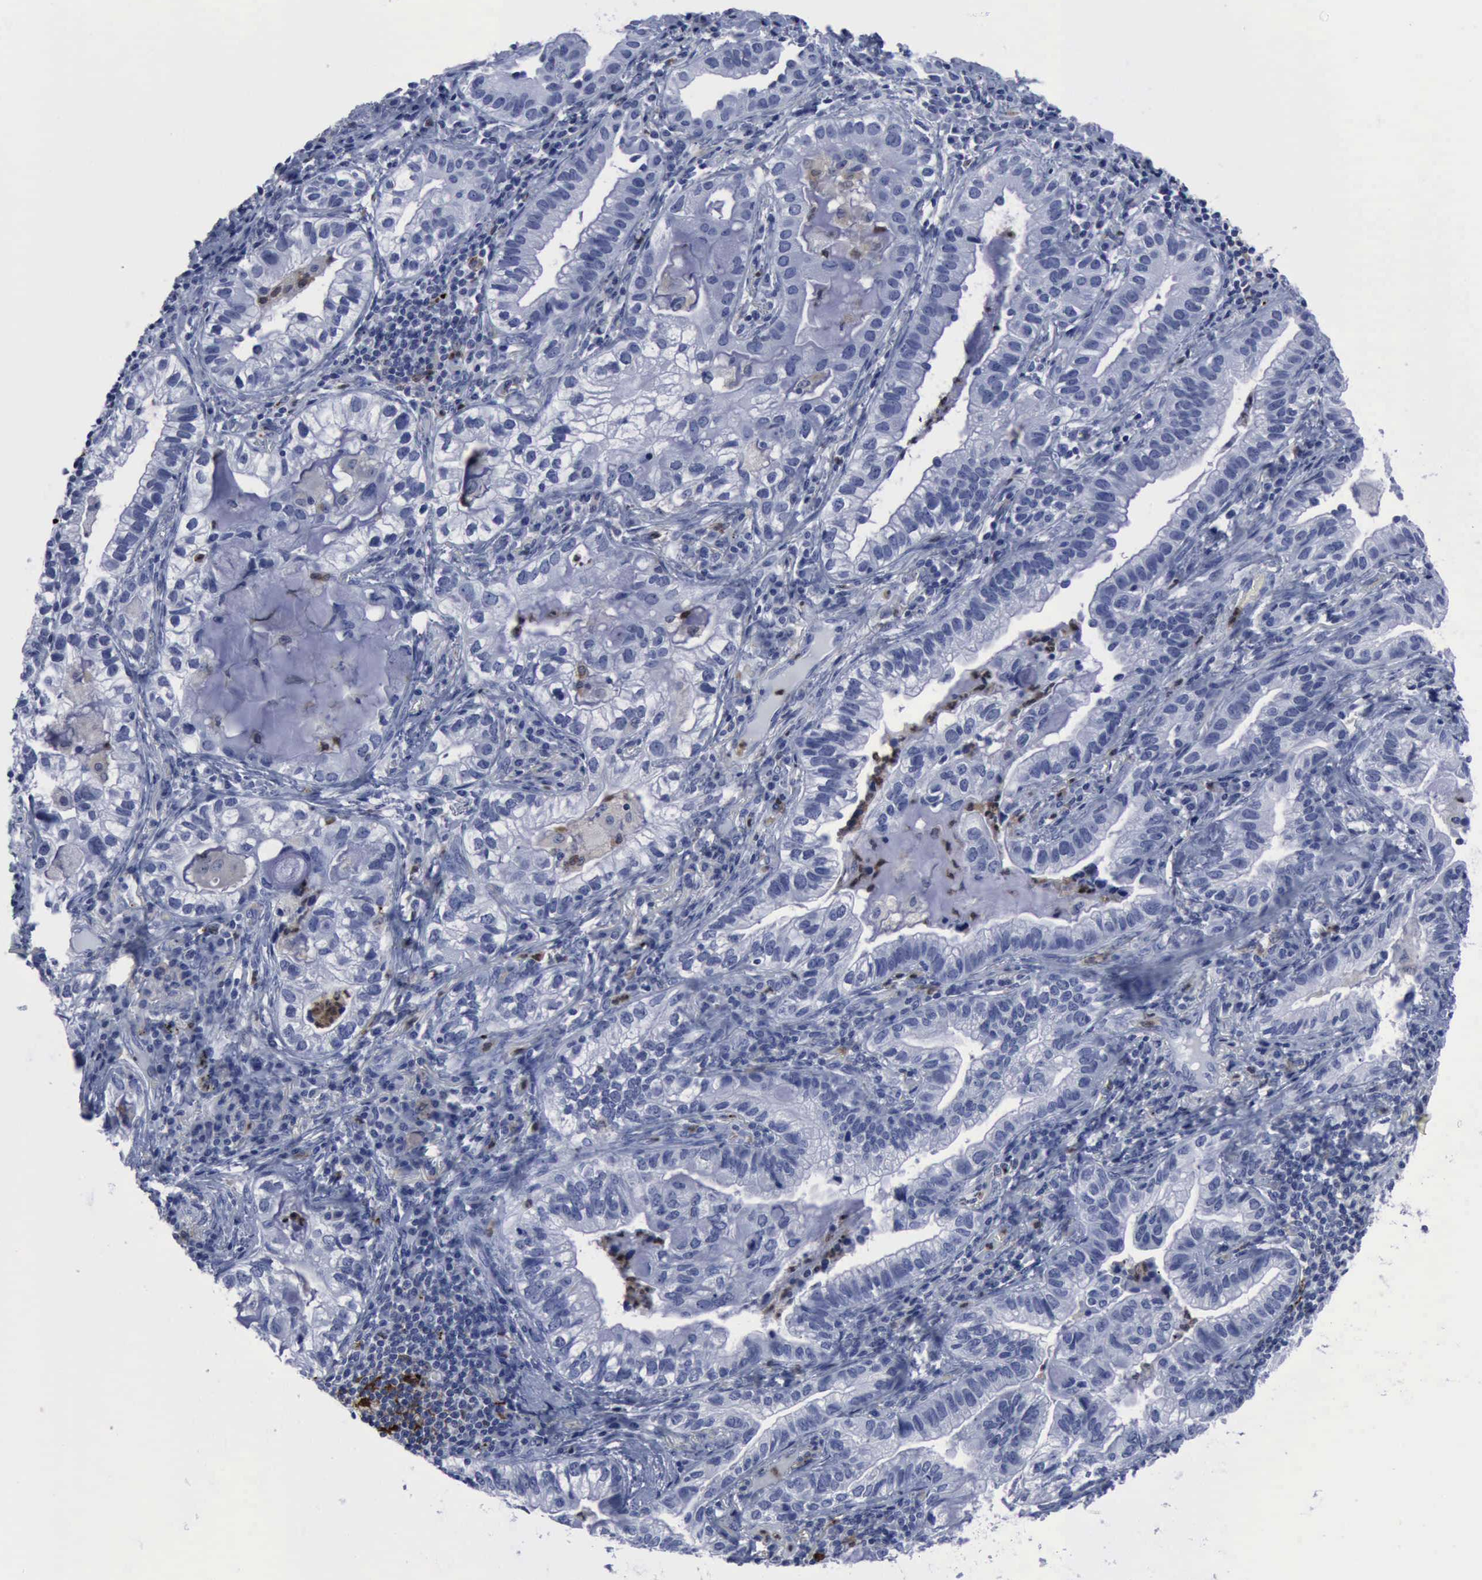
{"staining": {"intensity": "negative", "quantity": "none", "location": "none"}, "tissue": "lung cancer", "cell_type": "Tumor cells", "image_type": "cancer", "snomed": [{"axis": "morphology", "description": "Adenocarcinoma, NOS"}, {"axis": "topography", "description": "Lung"}], "caption": "Tumor cells show no significant positivity in lung adenocarcinoma.", "gene": "CSTA", "patient": {"sex": "female", "age": 50}}